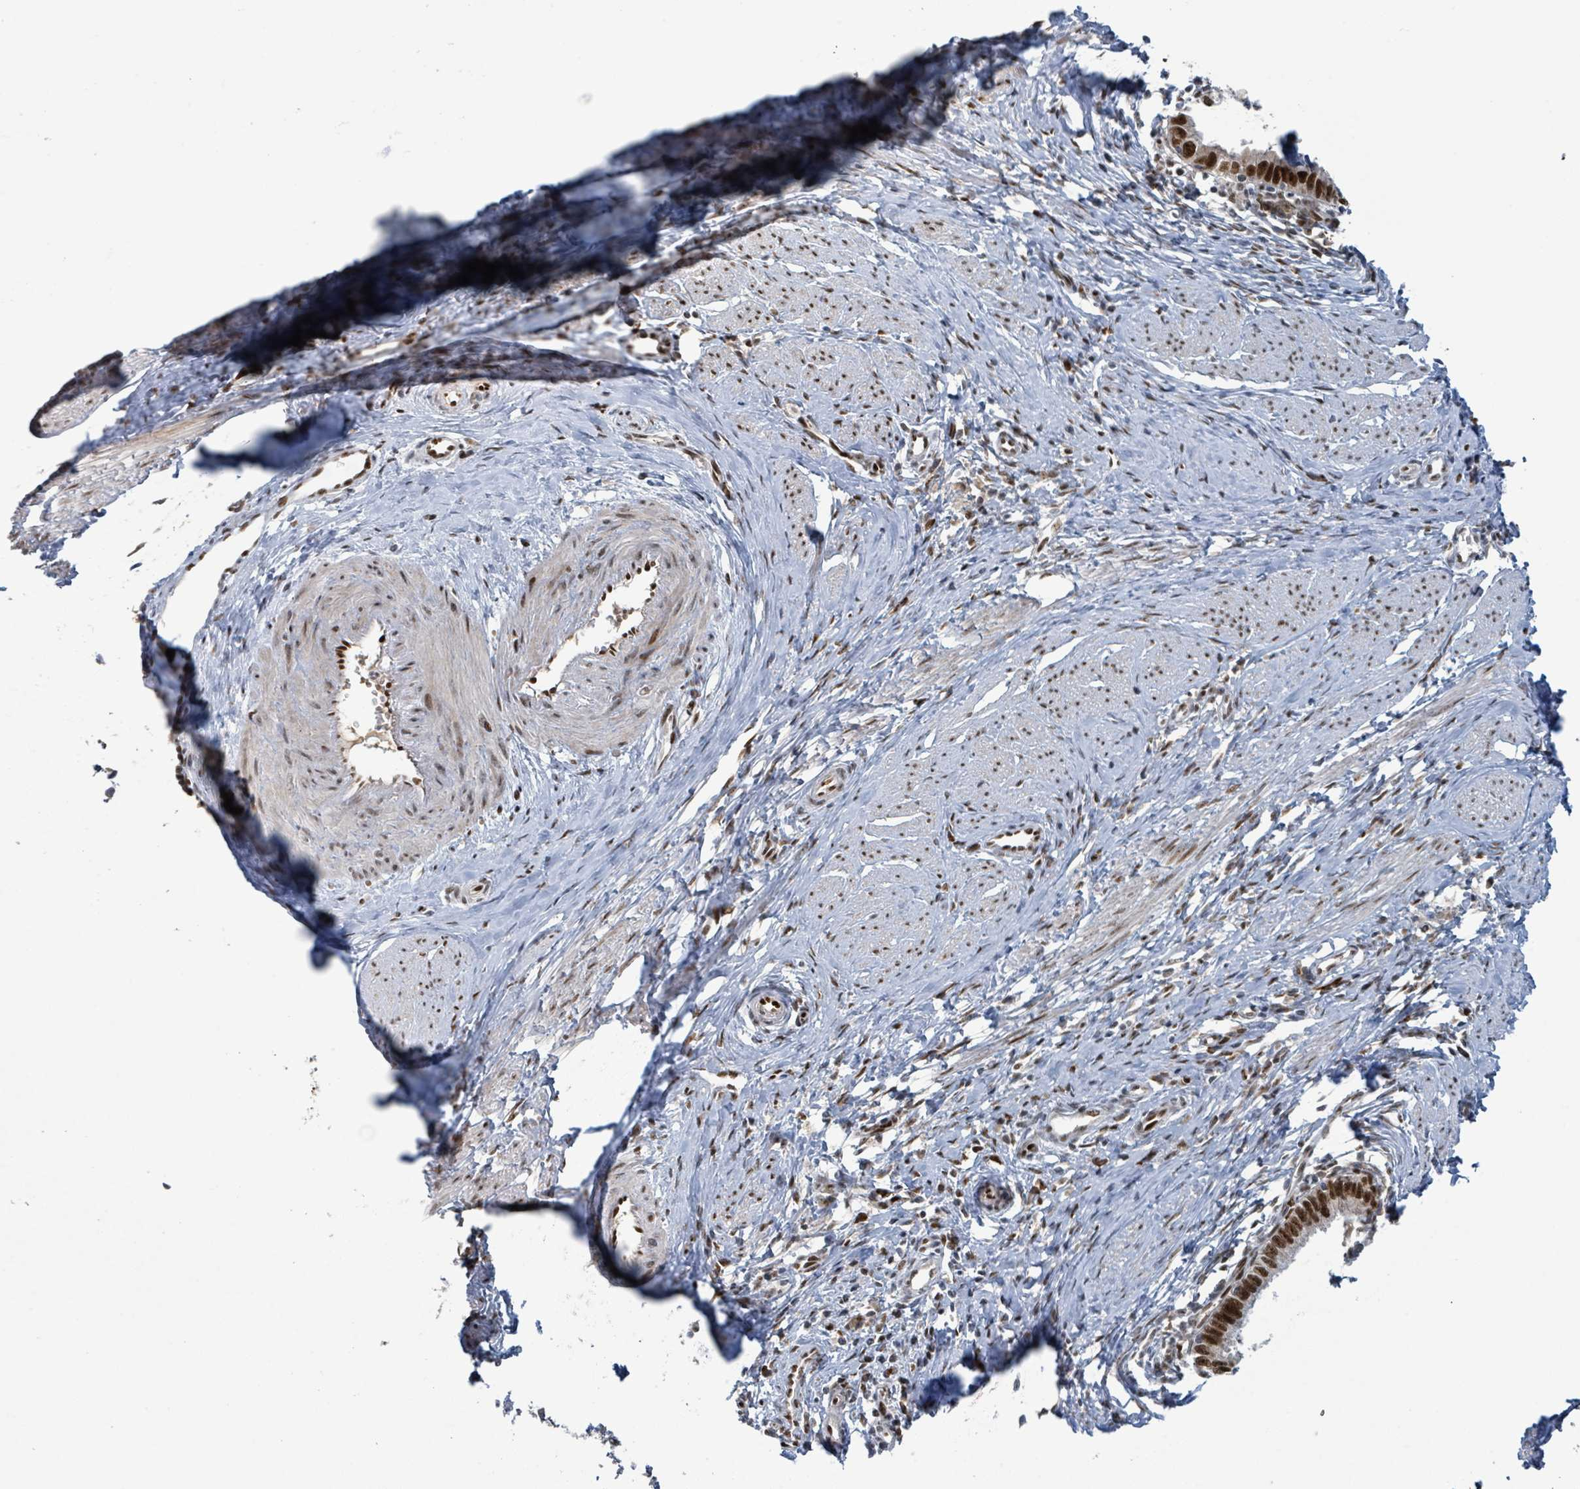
{"staining": {"intensity": "strong", "quantity": ">75%", "location": "nuclear"}, "tissue": "cervical cancer", "cell_type": "Tumor cells", "image_type": "cancer", "snomed": [{"axis": "morphology", "description": "Adenocarcinoma, NOS"}, {"axis": "topography", "description": "Cervix"}], "caption": "Immunohistochemistry (IHC) image of neoplastic tissue: cervical cancer (adenocarcinoma) stained using immunohistochemistry (IHC) exhibits high levels of strong protein expression localized specifically in the nuclear of tumor cells, appearing as a nuclear brown color.", "gene": "KLF3", "patient": {"sex": "female", "age": 36}}